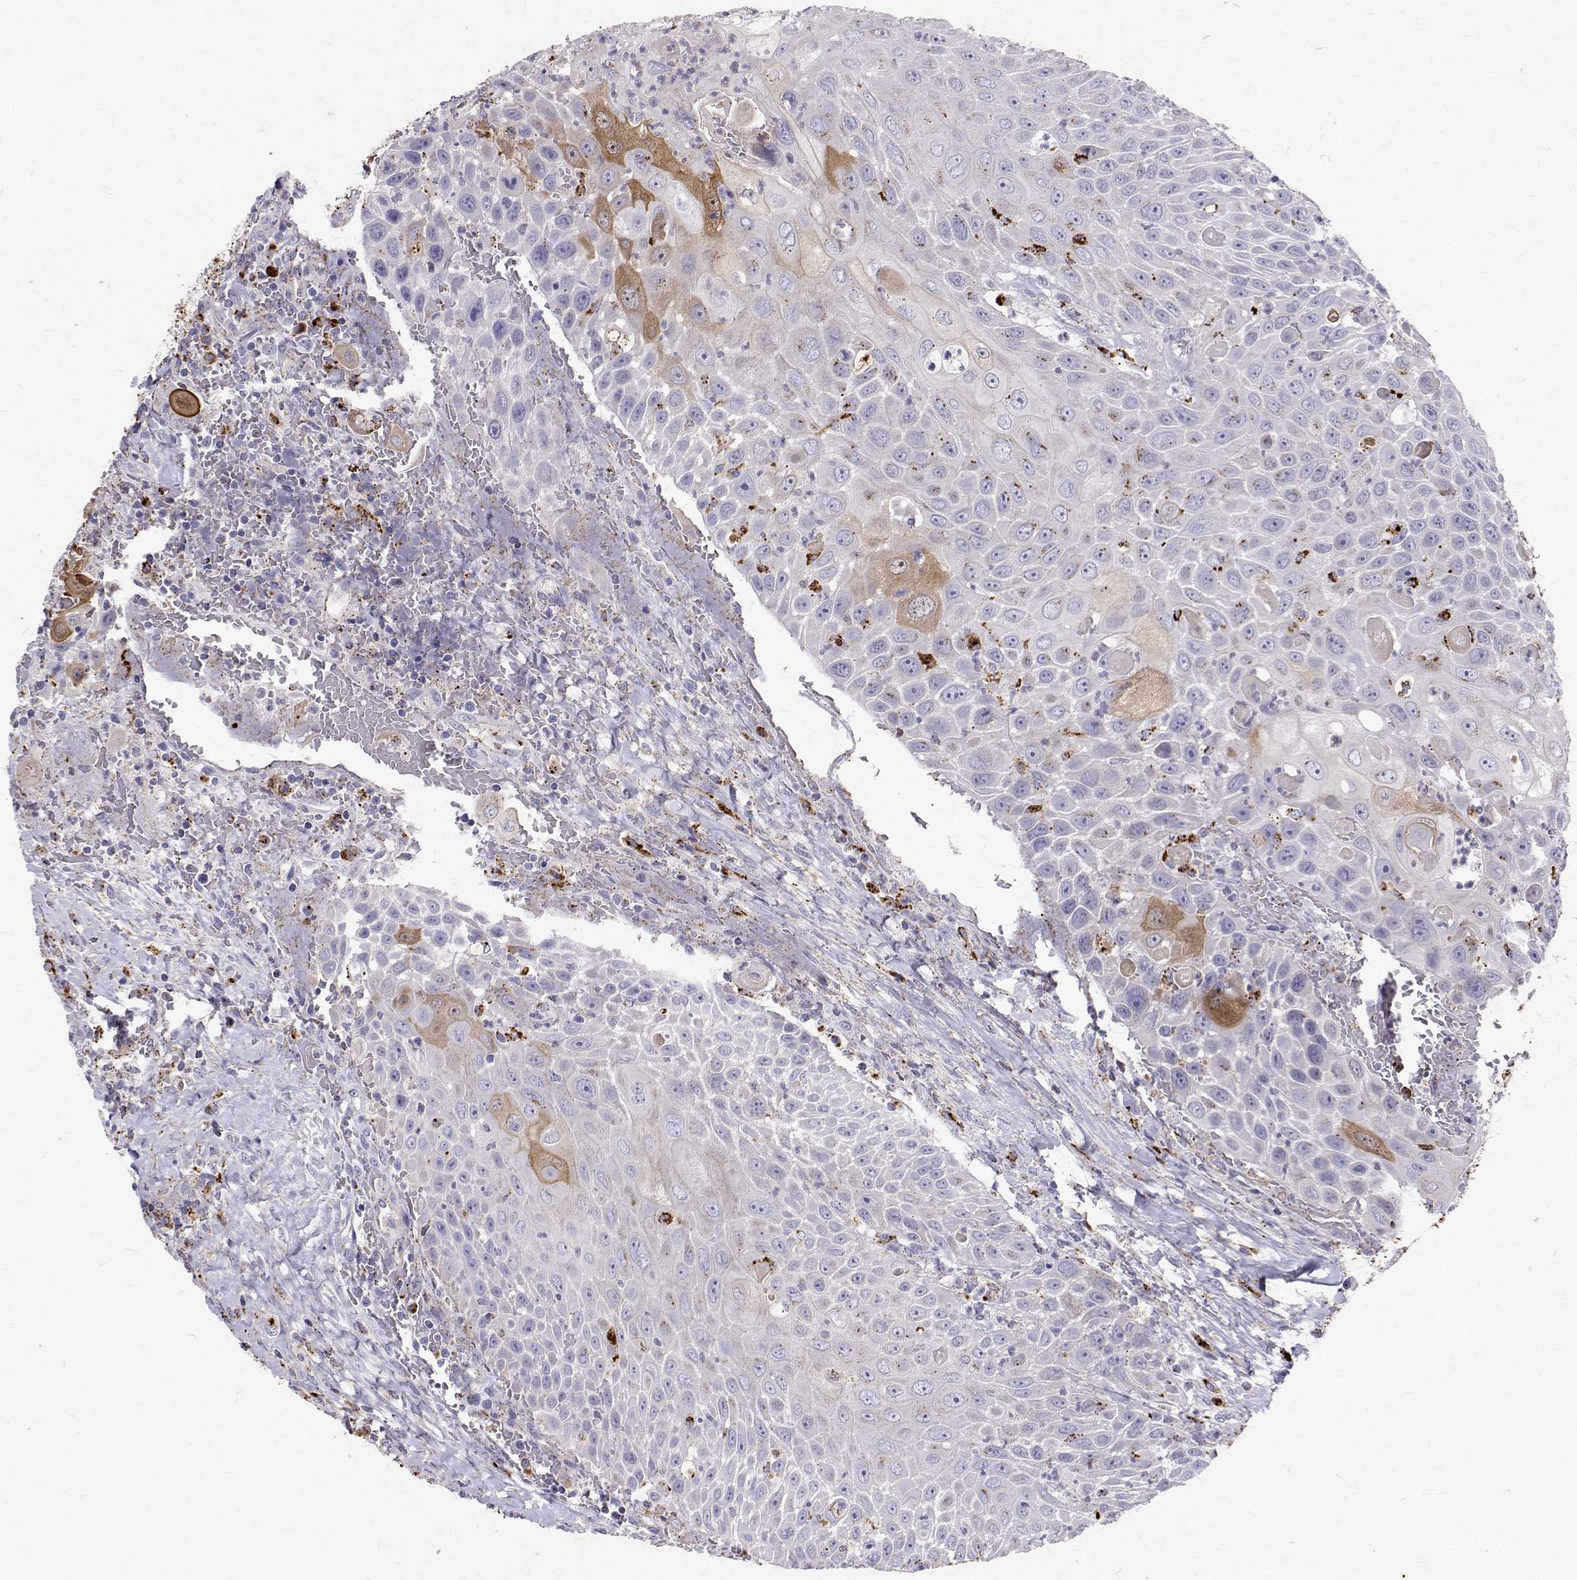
{"staining": {"intensity": "moderate", "quantity": "<25%", "location": "cytoplasmic/membranous"}, "tissue": "head and neck cancer", "cell_type": "Tumor cells", "image_type": "cancer", "snomed": [{"axis": "morphology", "description": "Squamous cell carcinoma, NOS"}, {"axis": "topography", "description": "Head-Neck"}], "caption": "This histopathology image shows head and neck cancer stained with immunohistochemistry to label a protein in brown. The cytoplasmic/membranous of tumor cells show moderate positivity for the protein. Nuclei are counter-stained blue.", "gene": "TPP1", "patient": {"sex": "male", "age": 69}}